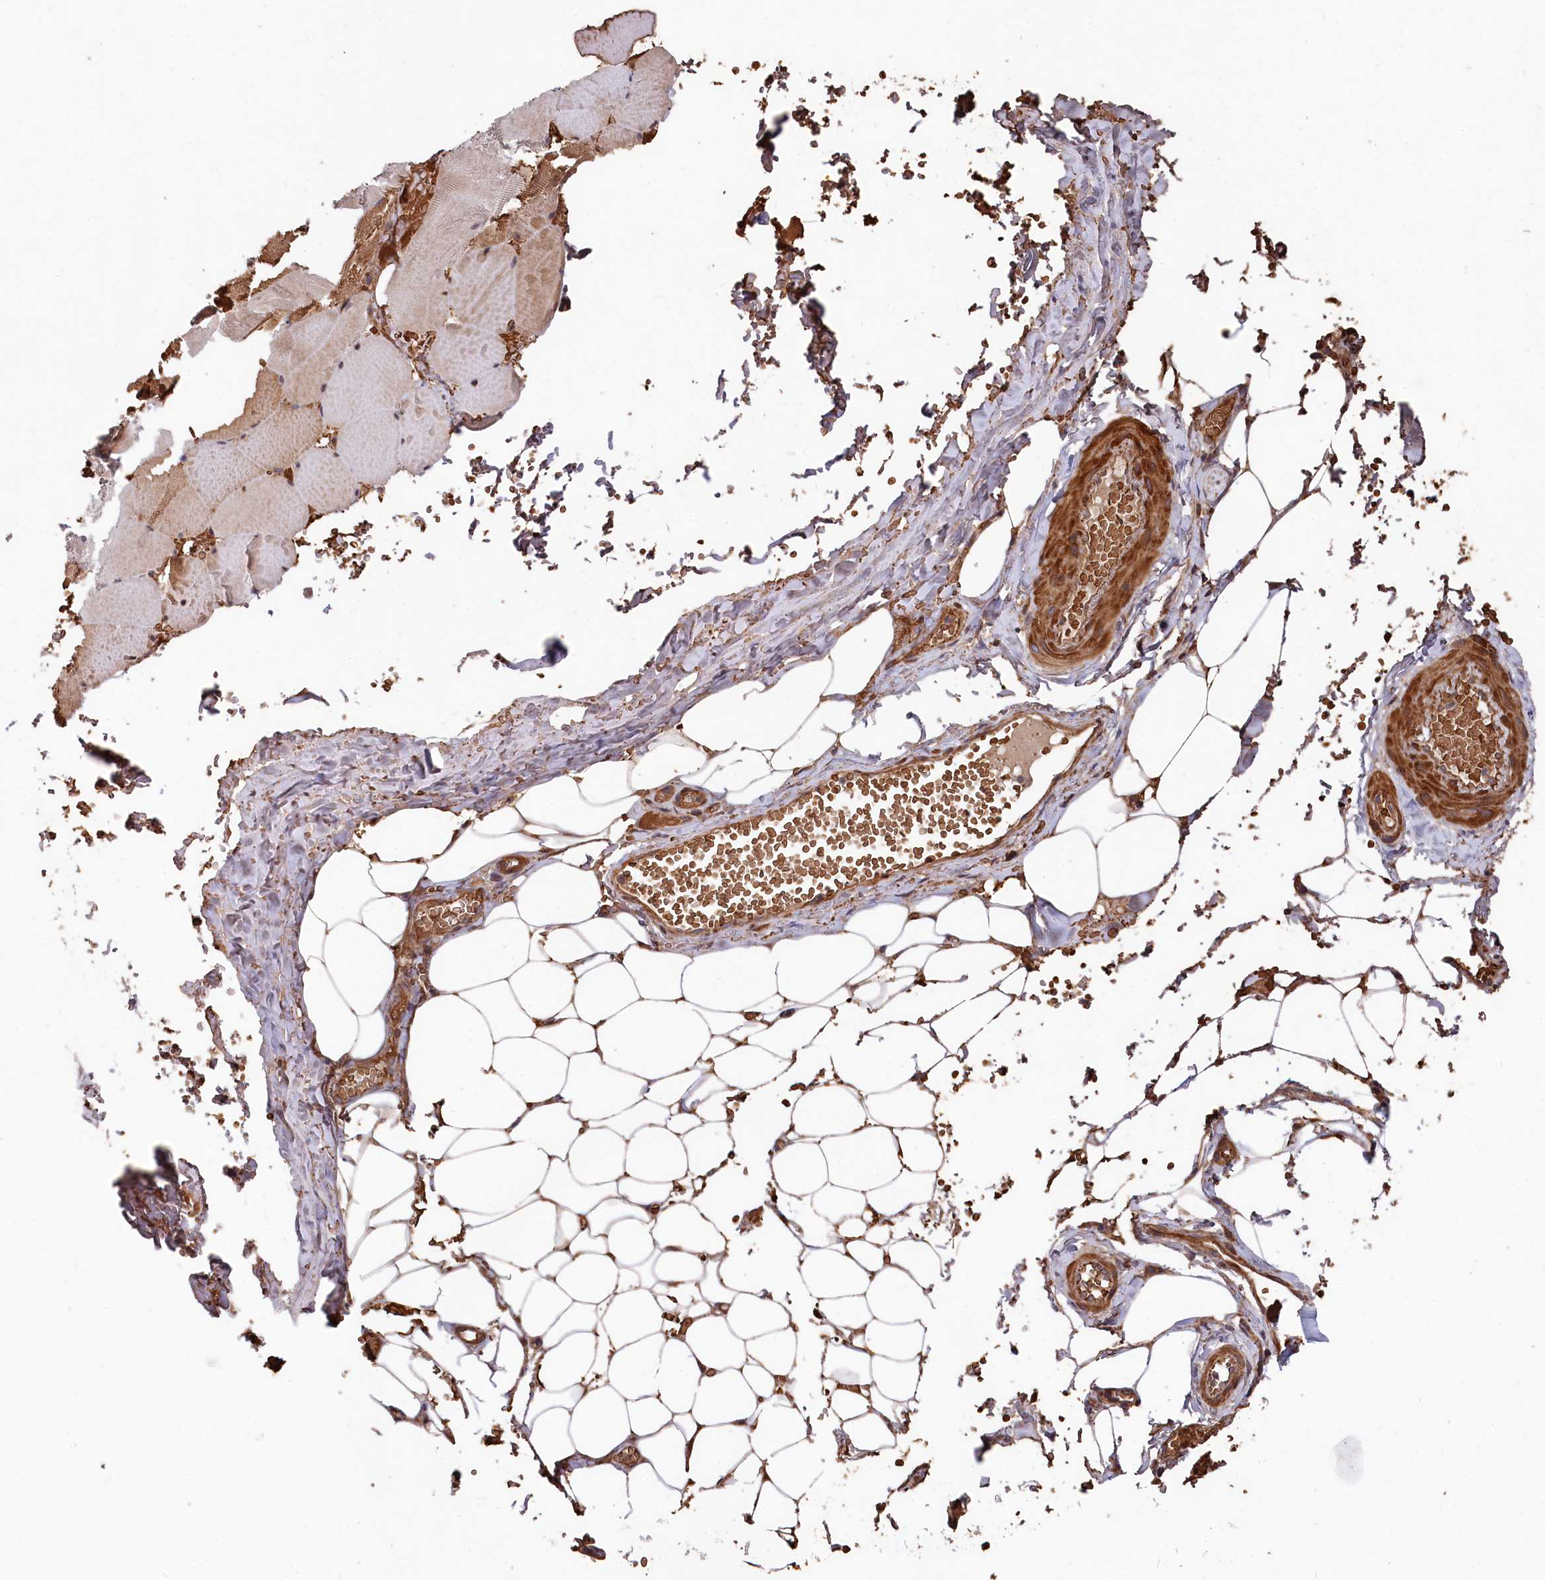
{"staining": {"intensity": "strong", "quantity": ">75%", "location": "cytoplasmic/membranous"}, "tissue": "adipose tissue", "cell_type": "Adipocytes", "image_type": "normal", "snomed": [{"axis": "morphology", "description": "Normal tissue, NOS"}, {"axis": "topography", "description": "Skeletal muscle"}, {"axis": "topography", "description": "Peripheral nerve tissue"}], "caption": "A brown stain labels strong cytoplasmic/membranous positivity of a protein in adipocytes of benign human adipose tissue.", "gene": "TNKS1BP1", "patient": {"sex": "female", "age": 55}}